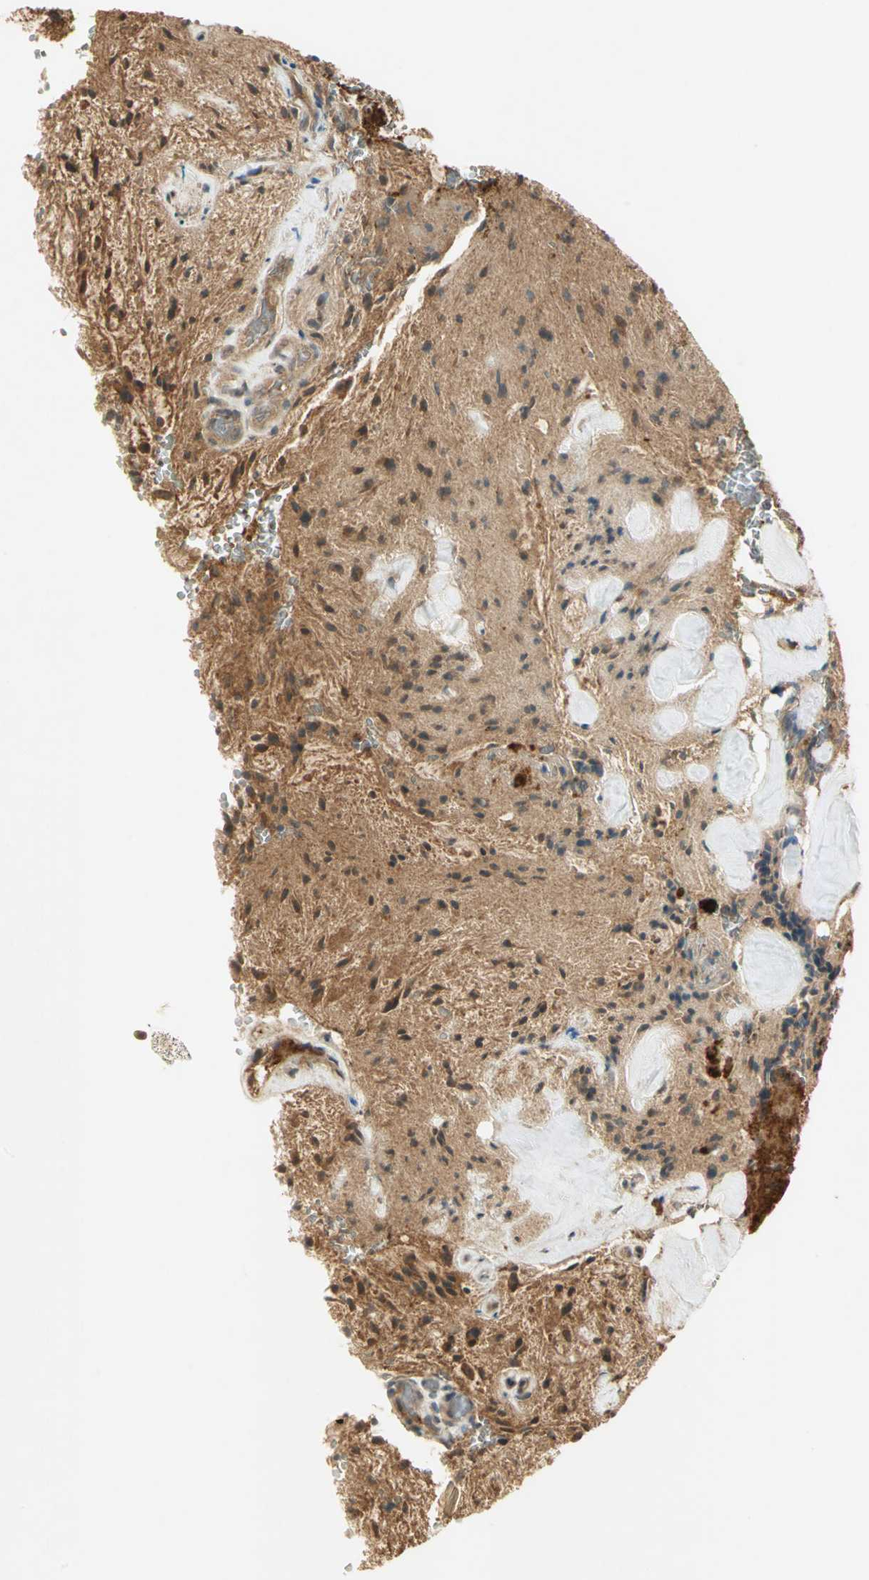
{"staining": {"intensity": "moderate", "quantity": "<25%", "location": "cytoplasmic/membranous"}, "tissue": "glioma", "cell_type": "Tumor cells", "image_type": "cancer", "snomed": [{"axis": "morphology", "description": "Glioma, malignant, NOS"}, {"axis": "topography", "description": "Cerebellum"}], "caption": "Protein staining of glioma tissue shows moderate cytoplasmic/membranous expression in approximately <25% of tumor cells.", "gene": "KEAP1", "patient": {"sex": "female", "age": 10}}